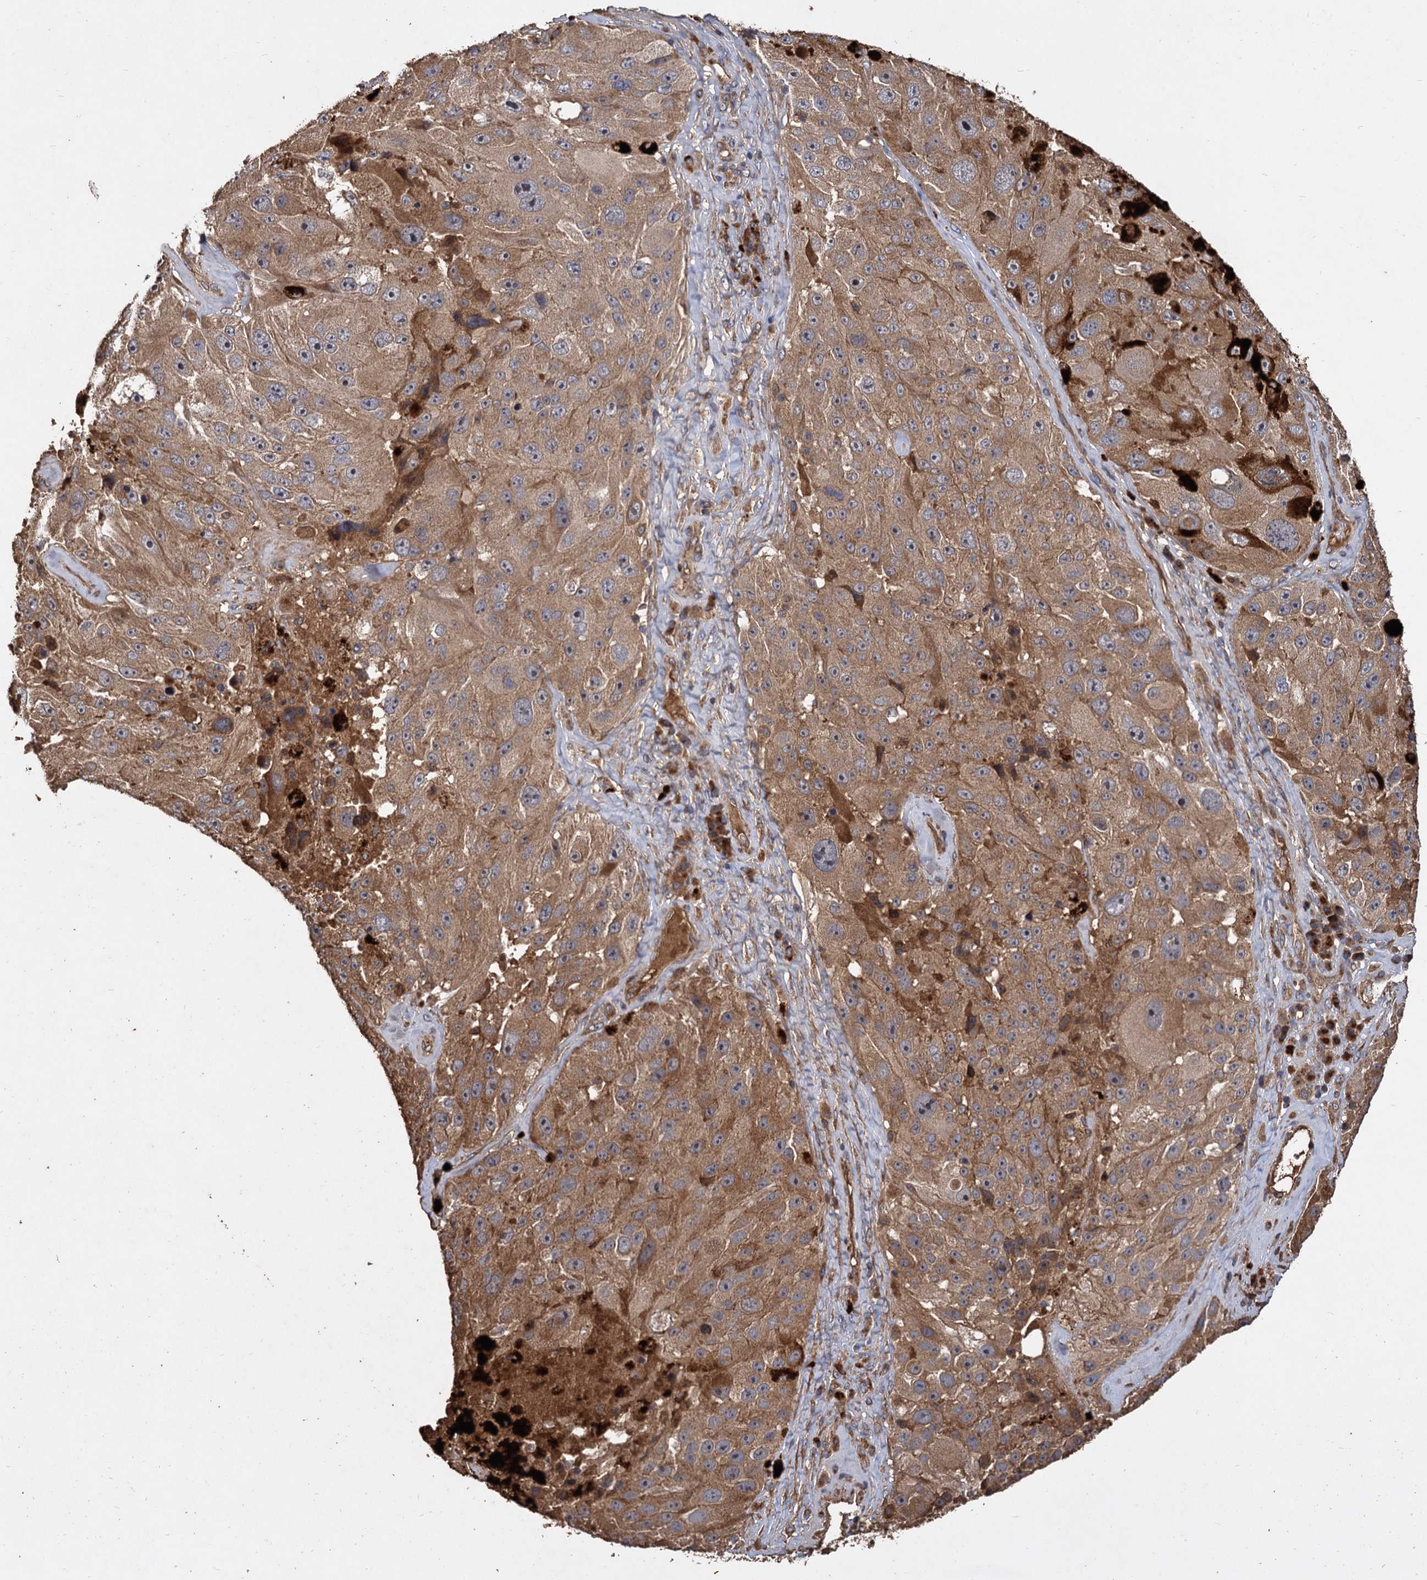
{"staining": {"intensity": "moderate", "quantity": ">75%", "location": "cytoplasmic/membranous"}, "tissue": "melanoma", "cell_type": "Tumor cells", "image_type": "cancer", "snomed": [{"axis": "morphology", "description": "Malignant melanoma, Metastatic site"}, {"axis": "topography", "description": "Lymph node"}], "caption": "Protein expression analysis of human malignant melanoma (metastatic site) reveals moderate cytoplasmic/membranous positivity in approximately >75% of tumor cells. (DAB = brown stain, brightfield microscopy at high magnification).", "gene": "GCLC", "patient": {"sex": "male", "age": 62}}